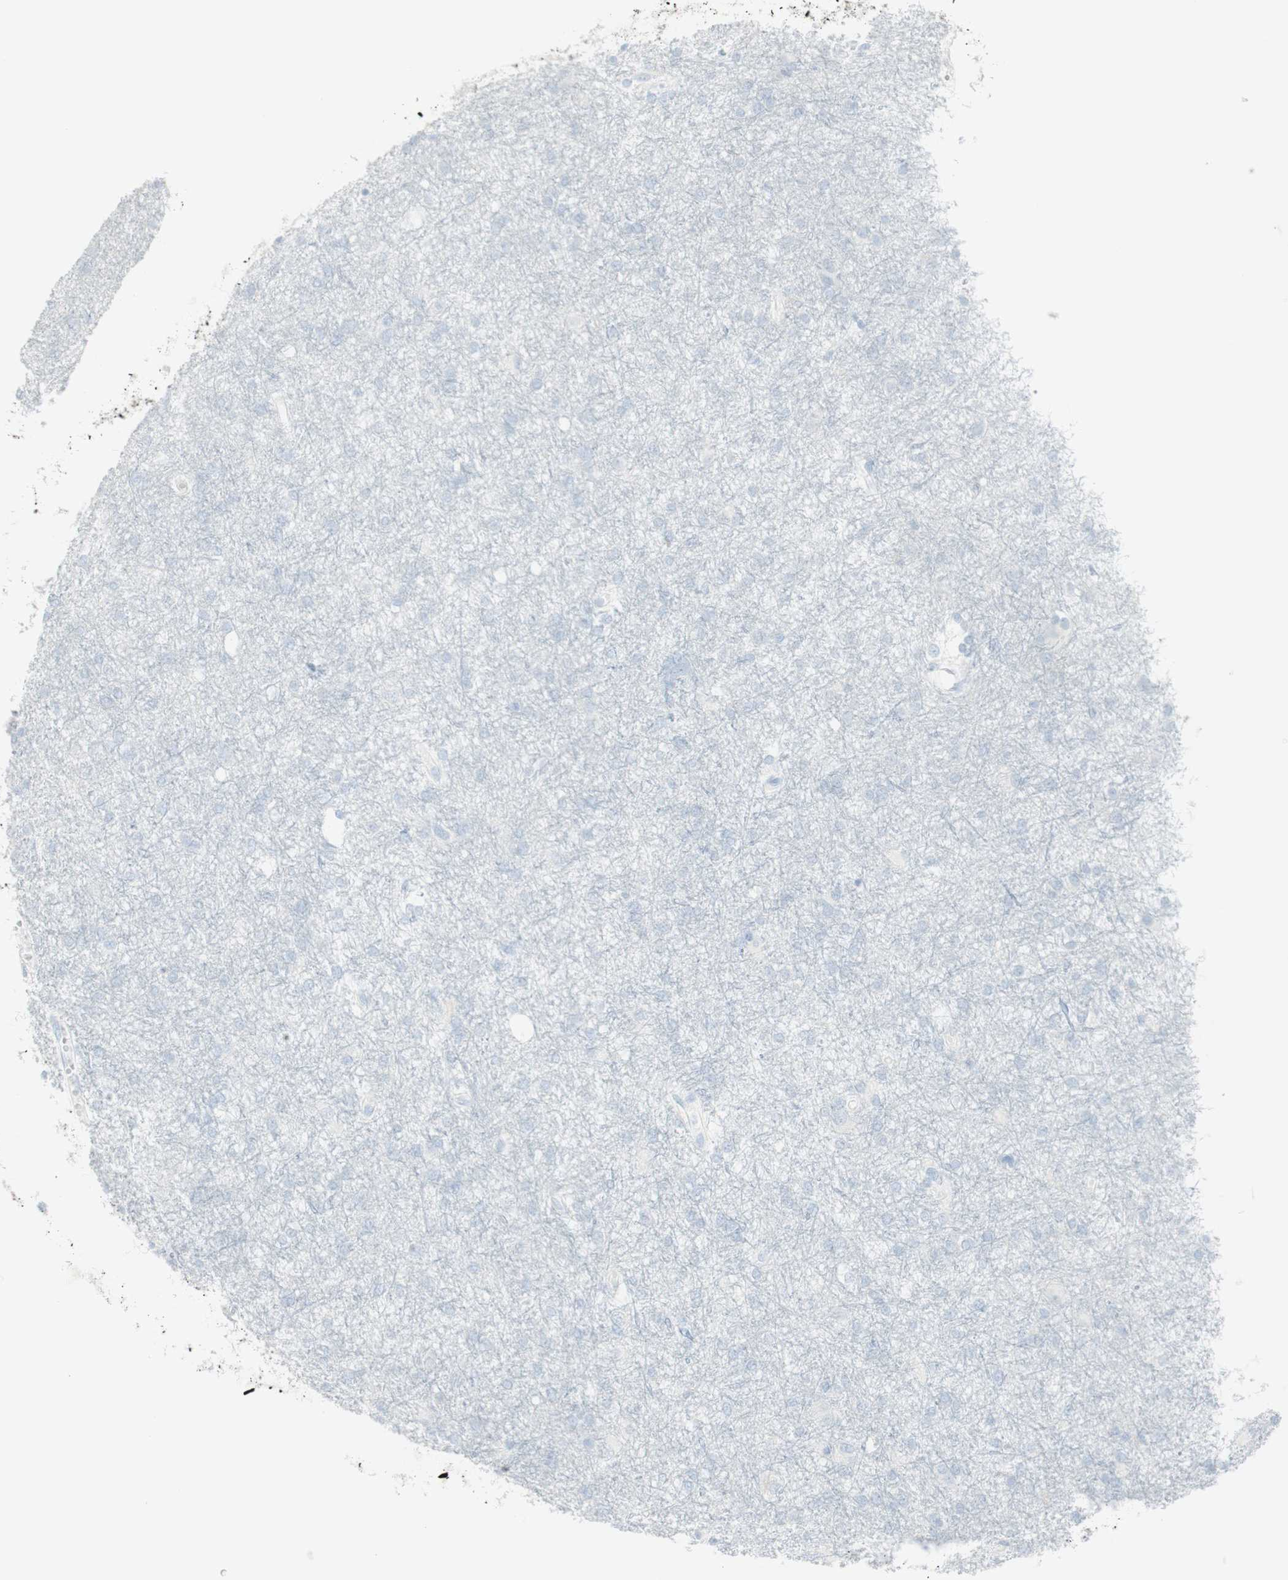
{"staining": {"intensity": "negative", "quantity": "none", "location": "none"}, "tissue": "glioma", "cell_type": "Tumor cells", "image_type": "cancer", "snomed": [{"axis": "morphology", "description": "Glioma, malignant, High grade"}, {"axis": "topography", "description": "Brain"}], "caption": "An IHC image of high-grade glioma (malignant) is shown. There is no staining in tumor cells of high-grade glioma (malignant).", "gene": "NAPSA", "patient": {"sex": "female", "age": 59}}